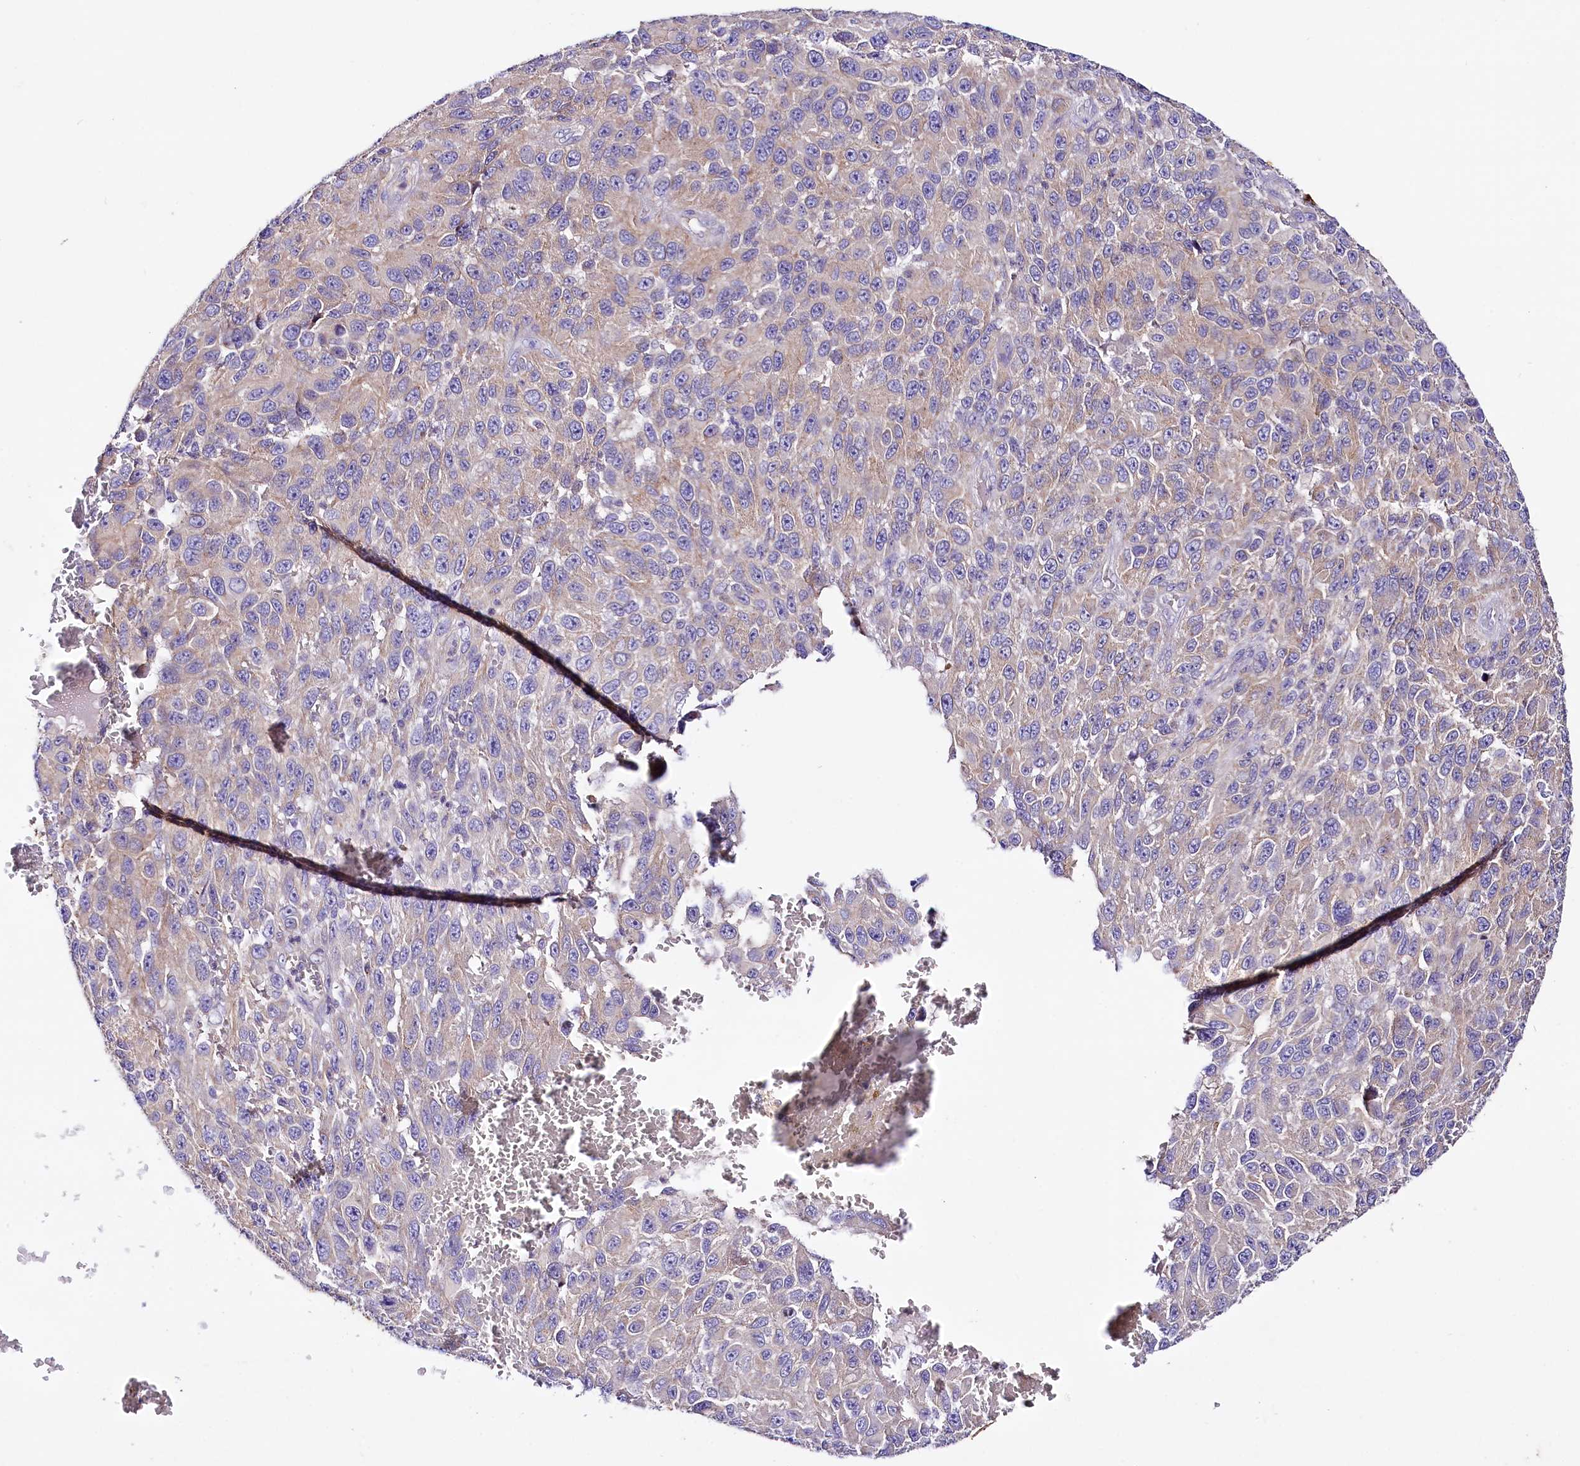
{"staining": {"intensity": "moderate", "quantity": "<25%", "location": "cytoplasmic/membranous"}, "tissue": "melanoma", "cell_type": "Tumor cells", "image_type": "cancer", "snomed": [{"axis": "morphology", "description": "Normal tissue, NOS"}, {"axis": "morphology", "description": "Malignant melanoma, NOS"}, {"axis": "topography", "description": "Skin"}], "caption": "Melanoma stained for a protein exhibits moderate cytoplasmic/membranous positivity in tumor cells.", "gene": "SACM1L", "patient": {"sex": "female", "age": 96}}